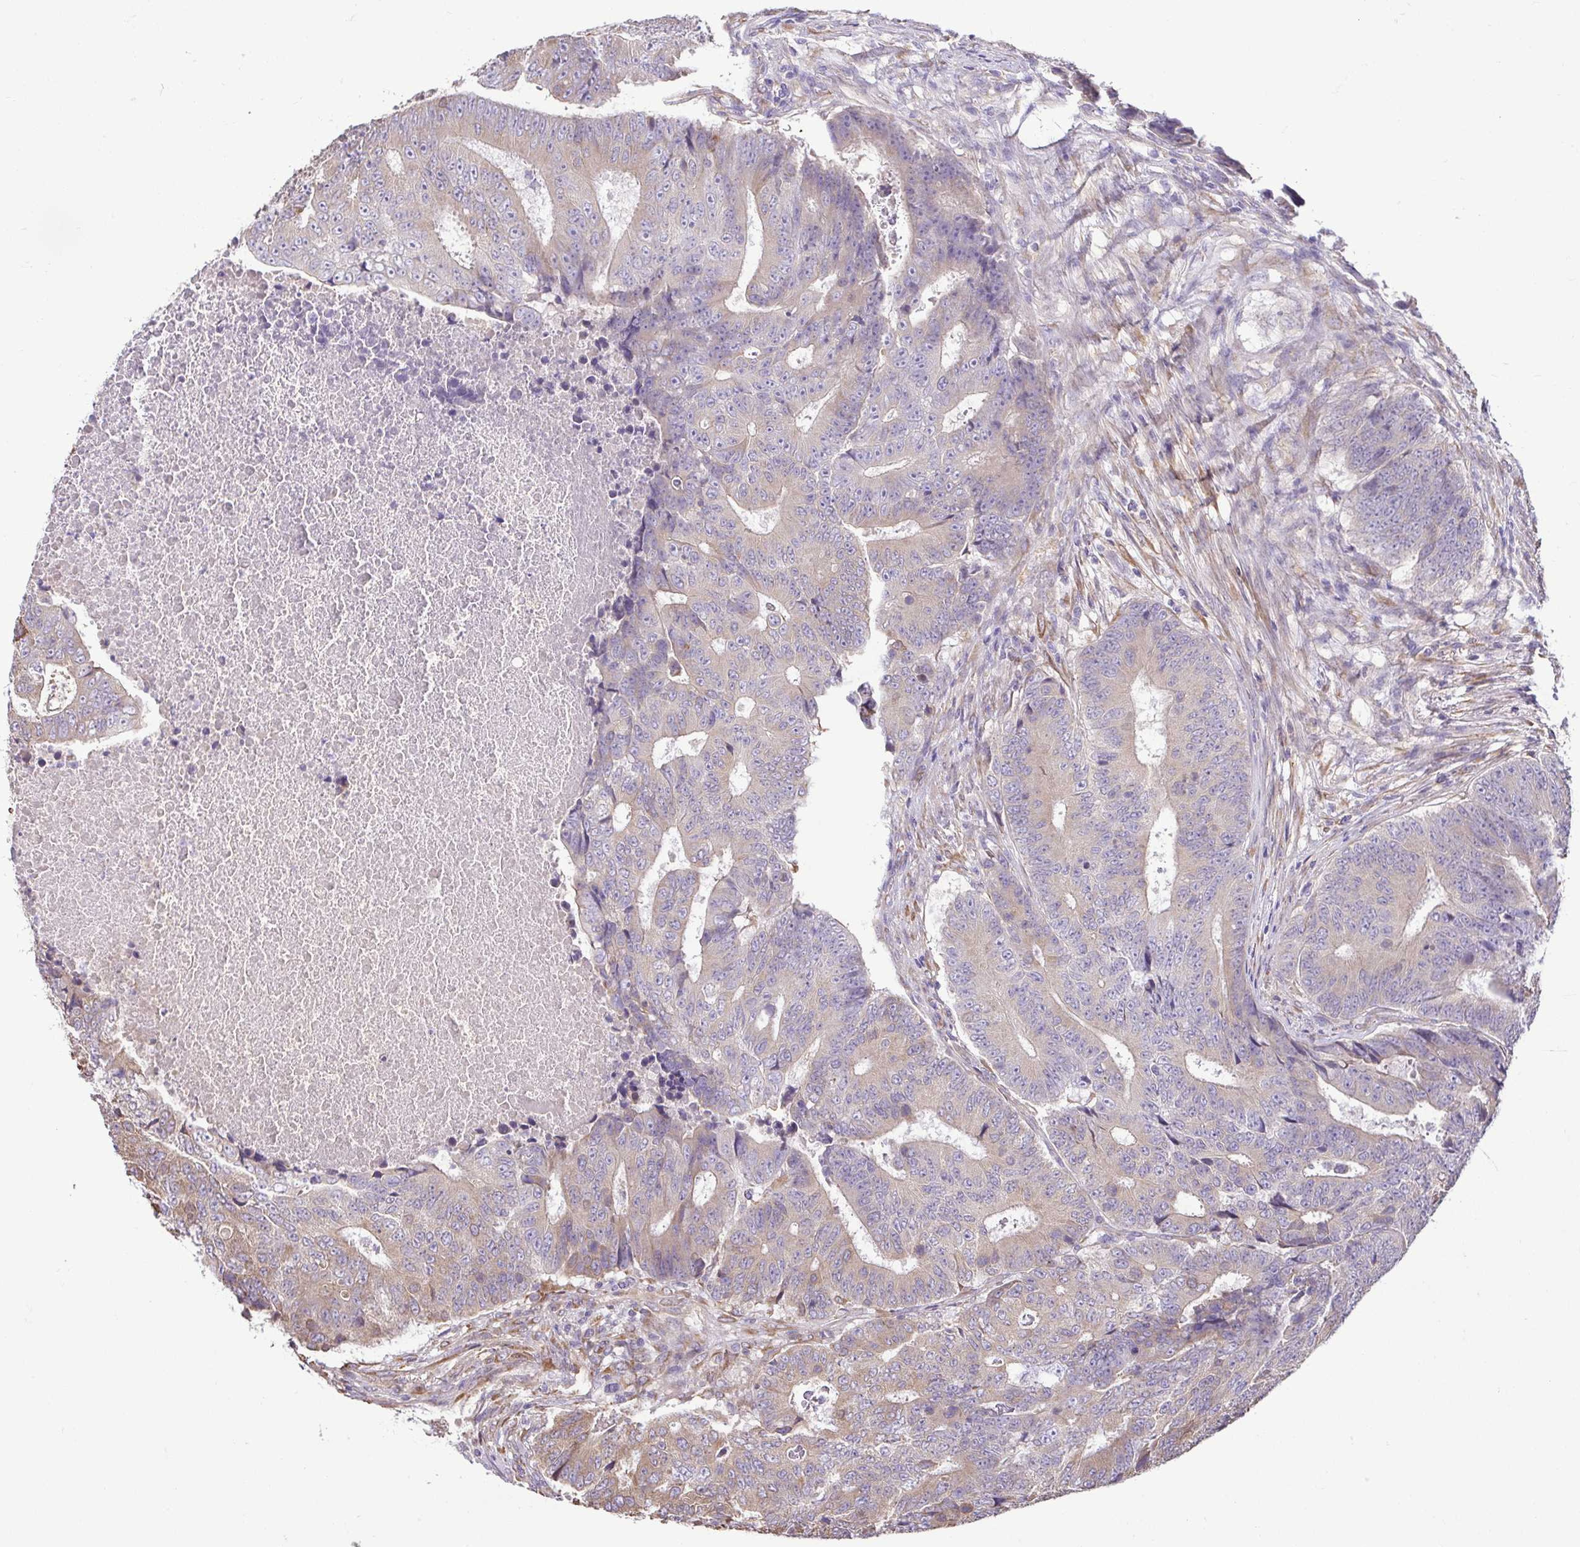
{"staining": {"intensity": "weak", "quantity": "25%-75%", "location": "cytoplasmic/membranous"}, "tissue": "colorectal cancer", "cell_type": "Tumor cells", "image_type": "cancer", "snomed": [{"axis": "morphology", "description": "Adenocarcinoma, NOS"}, {"axis": "topography", "description": "Colon"}], "caption": "Immunohistochemical staining of human colorectal adenocarcinoma exhibits weak cytoplasmic/membranous protein expression in about 25%-75% of tumor cells. (Stains: DAB in brown, nuclei in blue, Microscopy: brightfield microscopy at high magnification).", "gene": "MYL10", "patient": {"sex": "female", "age": 48}}